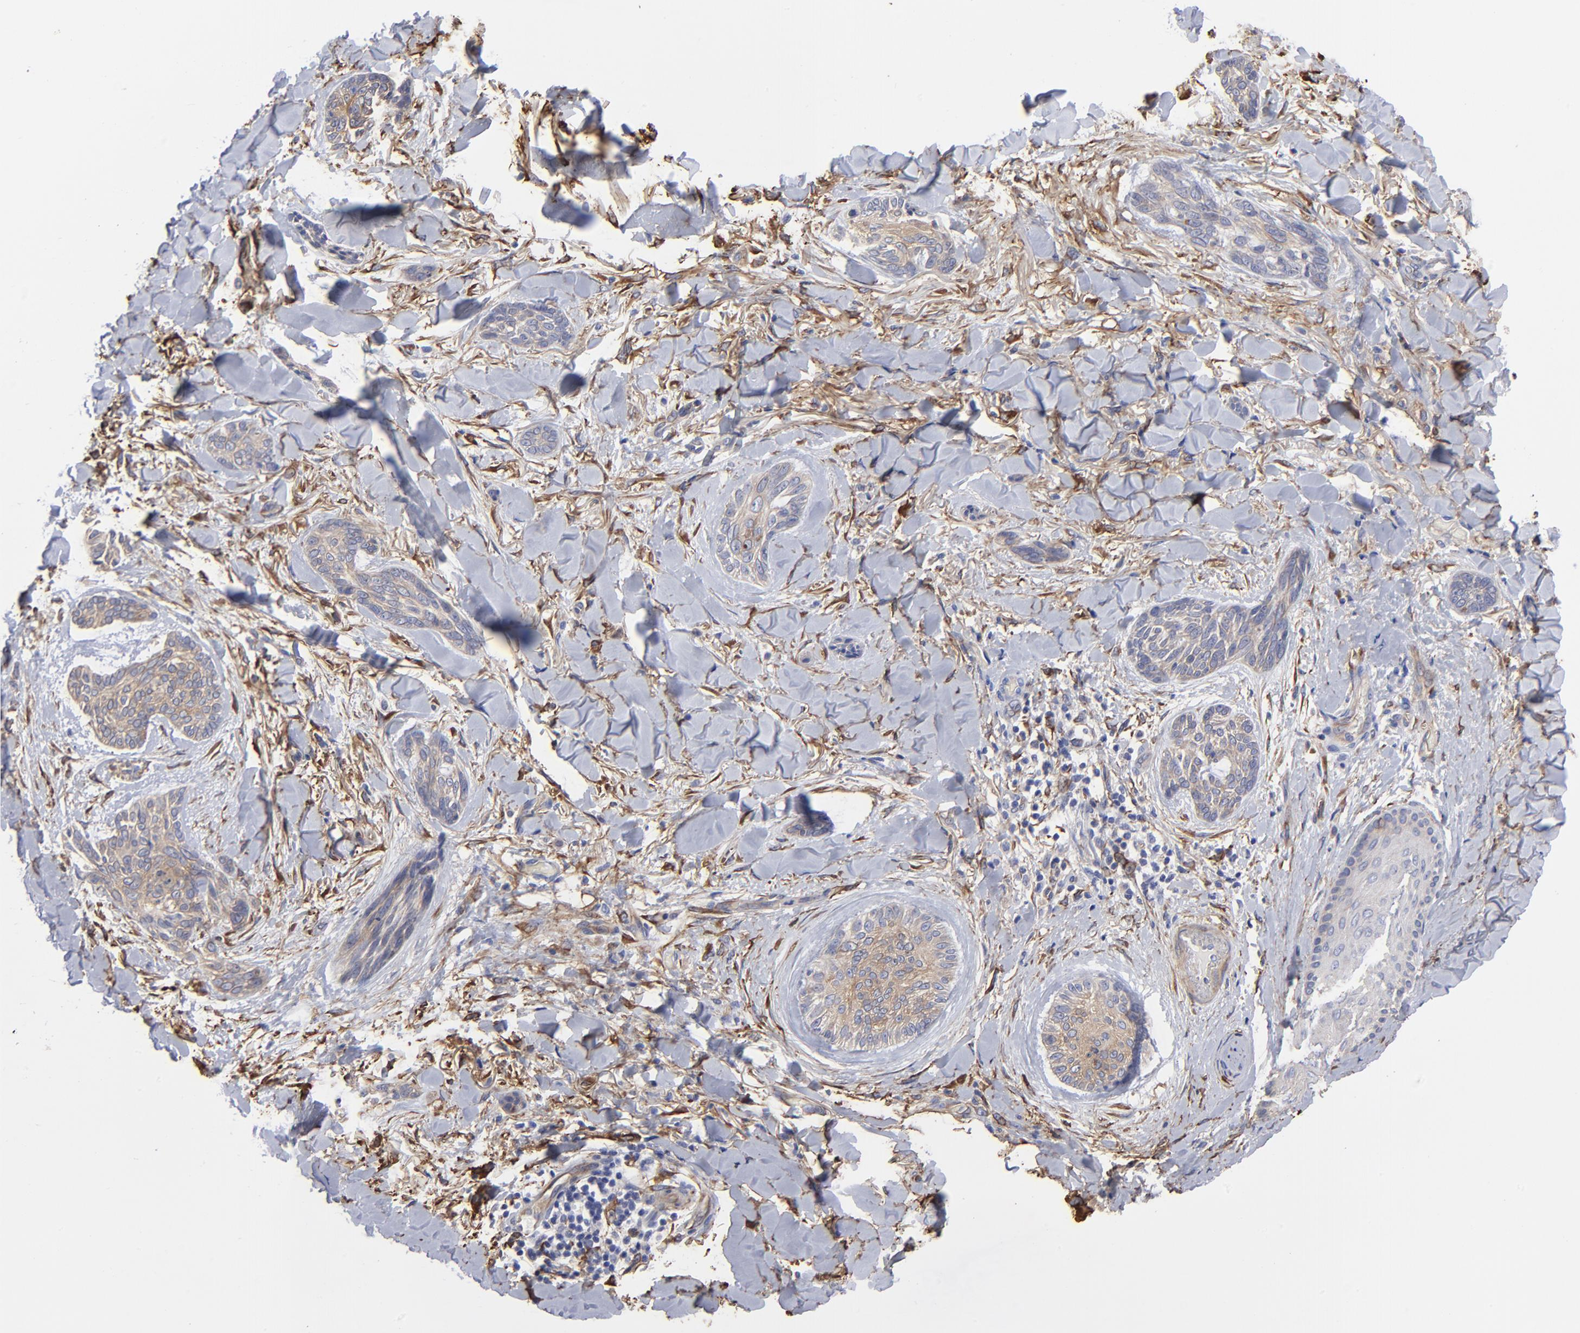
{"staining": {"intensity": "weak", "quantity": ">75%", "location": "cytoplasmic/membranous"}, "tissue": "skin cancer", "cell_type": "Tumor cells", "image_type": "cancer", "snomed": [{"axis": "morphology", "description": "Normal tissue, NOS"}, {"axis": "morphology", "description": "Basal cell carcinoma"}, {"axis": "topography", "description": "Skin"}], "caption": "Basal cell carcinoma (skin) tissue displays weak cytoplasmic/membranous staining in about >75% of tumor cells (Brightfield microscopy of DAB IHC at high magnification).", "gene": "CILP", "patient": {"sex": "female", "age": 71}}